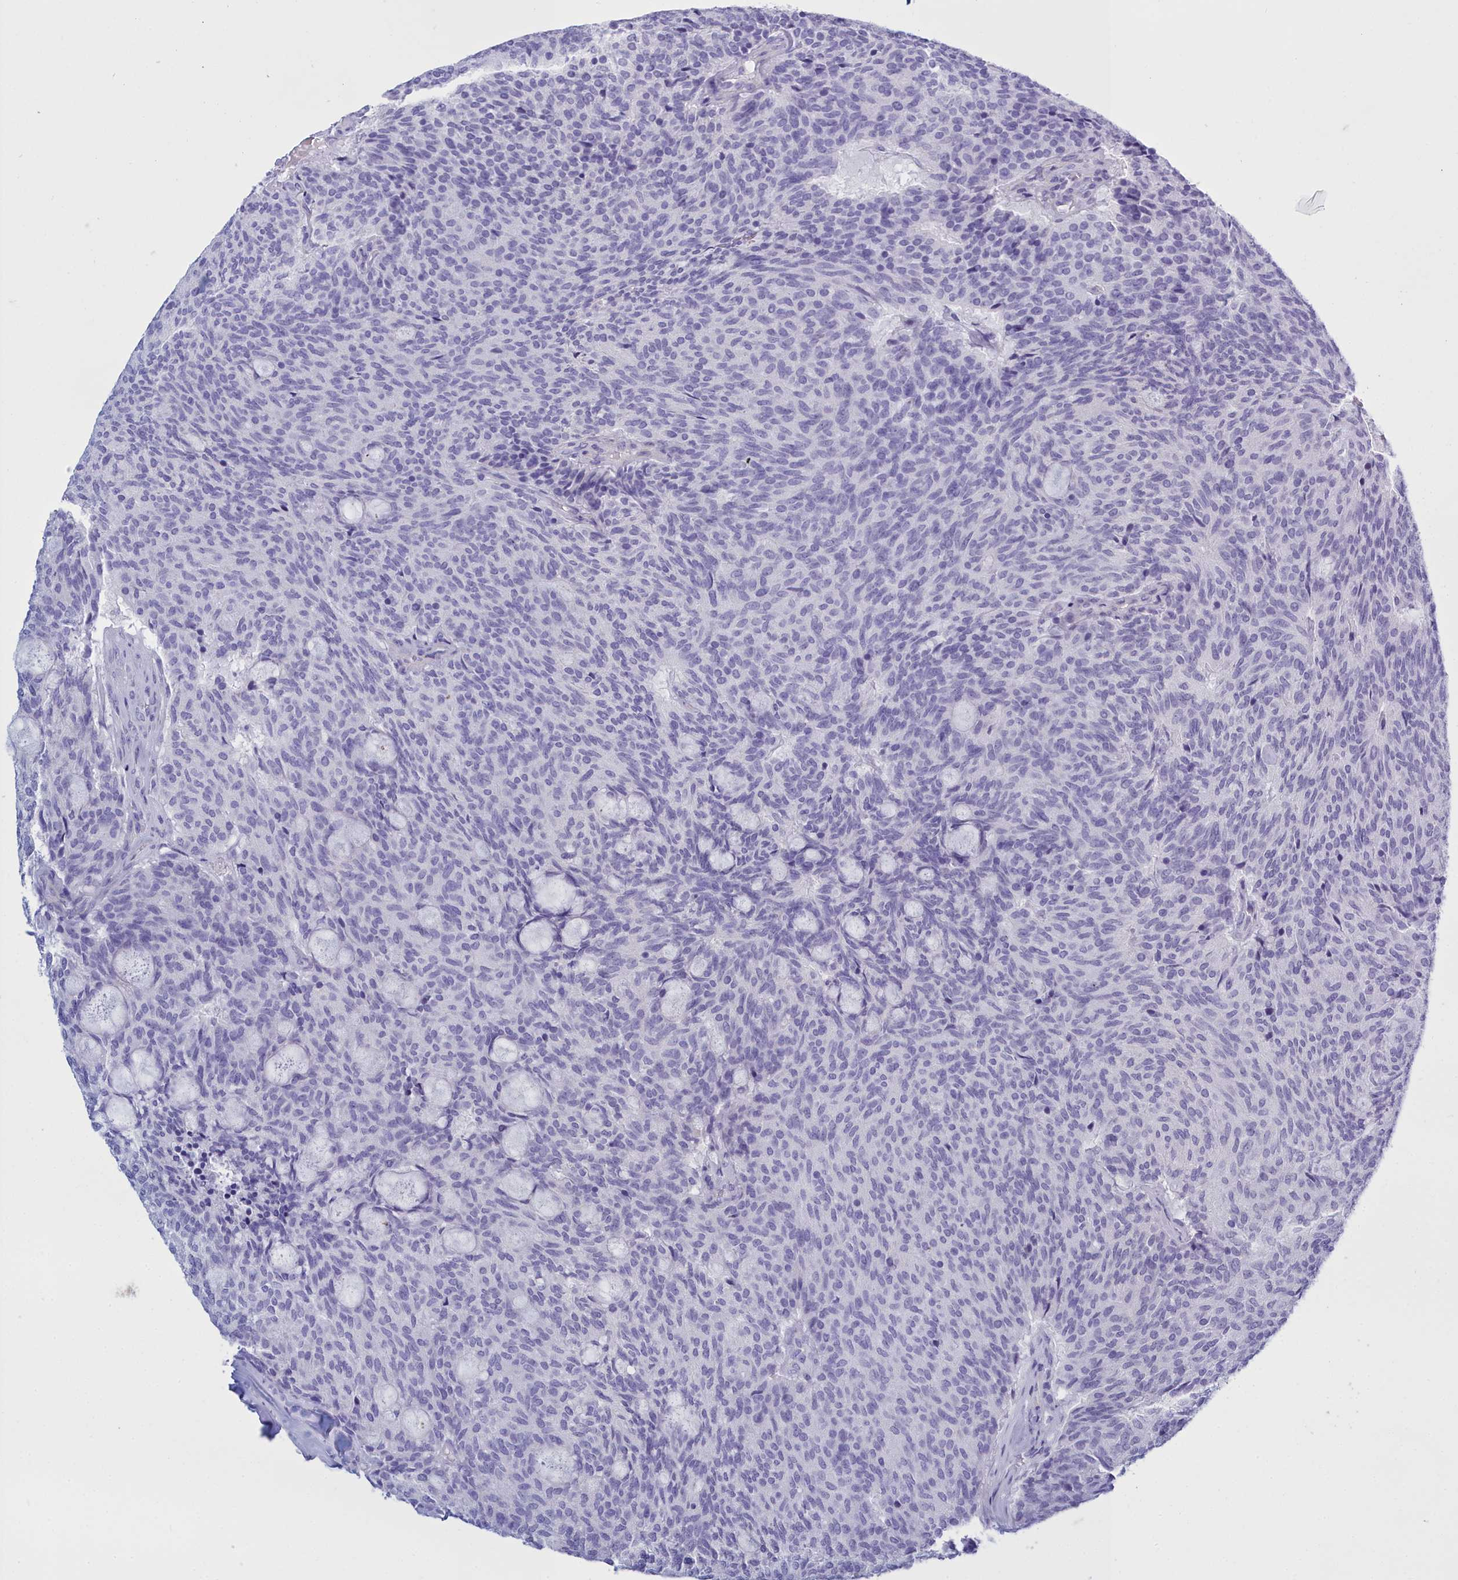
{"staining": {"intensity": "negative", "quantity": "none", "location": "none"}, "tissue": "carcinoid", "cell_type": "Tumor cells", "image_type": "cancer", "snomed": [{"axis": "morphology", "description": "Carcinoid, malignant, NOS"}, {"axis": "topography", "description": "Pancreas"}], "caption": "Protein analysis of carcinoid demonstrates no significant staining in tumor cells. (Stains: DAB (3,3'-diaminobenzidine) immunohistochemistry with hematoxylin counter stain, Microscopy: brightfield microscopy at high magnification).", "gene": "TMEM97", "patient": {"sex": "female", "age": 54}}